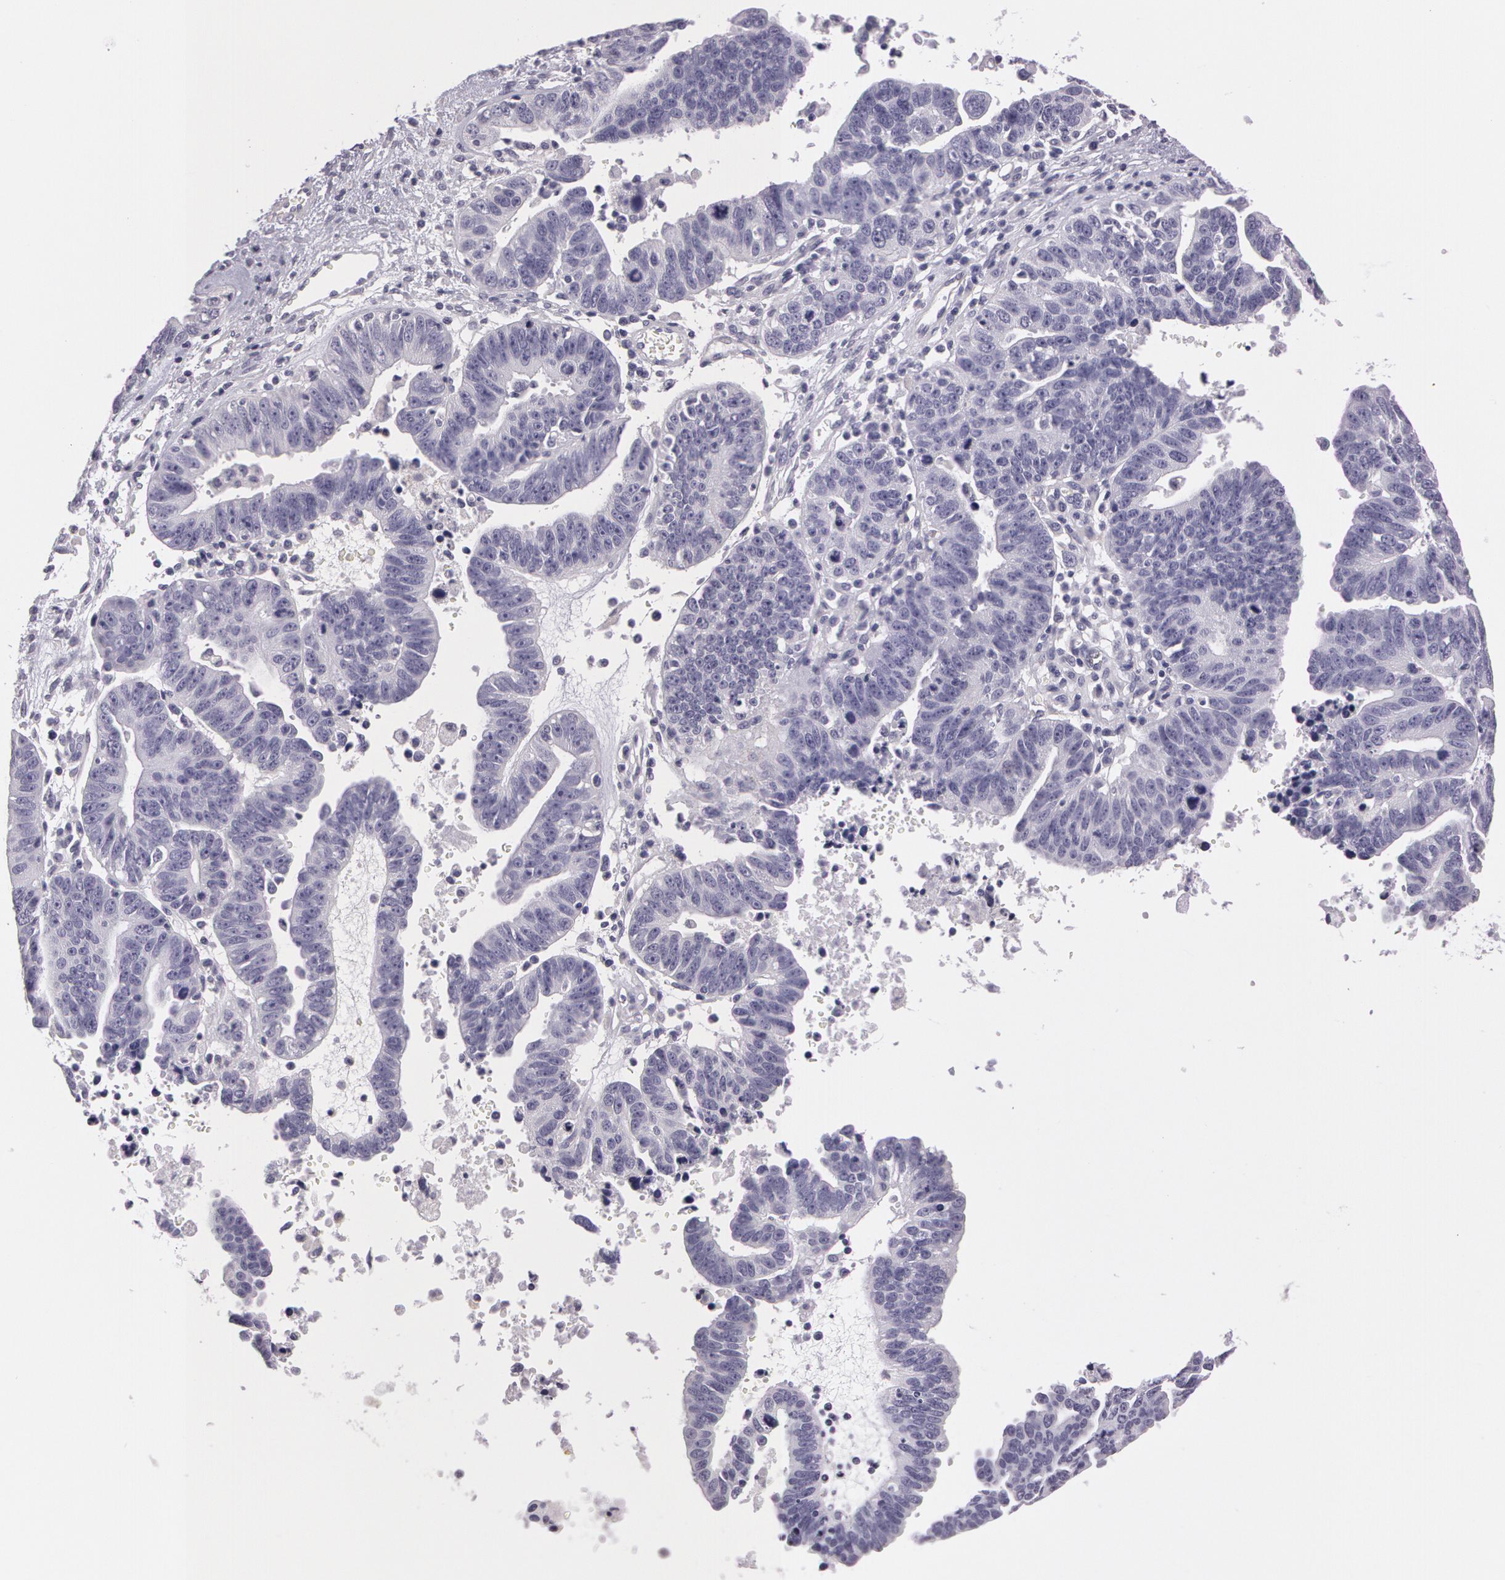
{"staining": {"intensity": "negative", "quantity": "none", "location": "none"}, "tissue": "ovarian cancer", "cell_type": "Tumor cells", "image_type": "cancer", "snomed": [{"axis": "morphology", "description": "Carcinoma, endometroid"}, {"axis": "morphology", "description": "Cystadenocarcinoma, serous, NOS"}, {"axis": "topography", "description": "Ovary"}], "caption": "An image of serous cystadenocarcinoma (ovarian) stained for a protein shows no brown staining in tumor cells. Brightfield microscopy of immunohistochemistry stained with DAB (brown) and hematoxylin (blue), captured at high magnification.", "gene": "G2E3", "patient": {"sex": "female", "age": 45}}